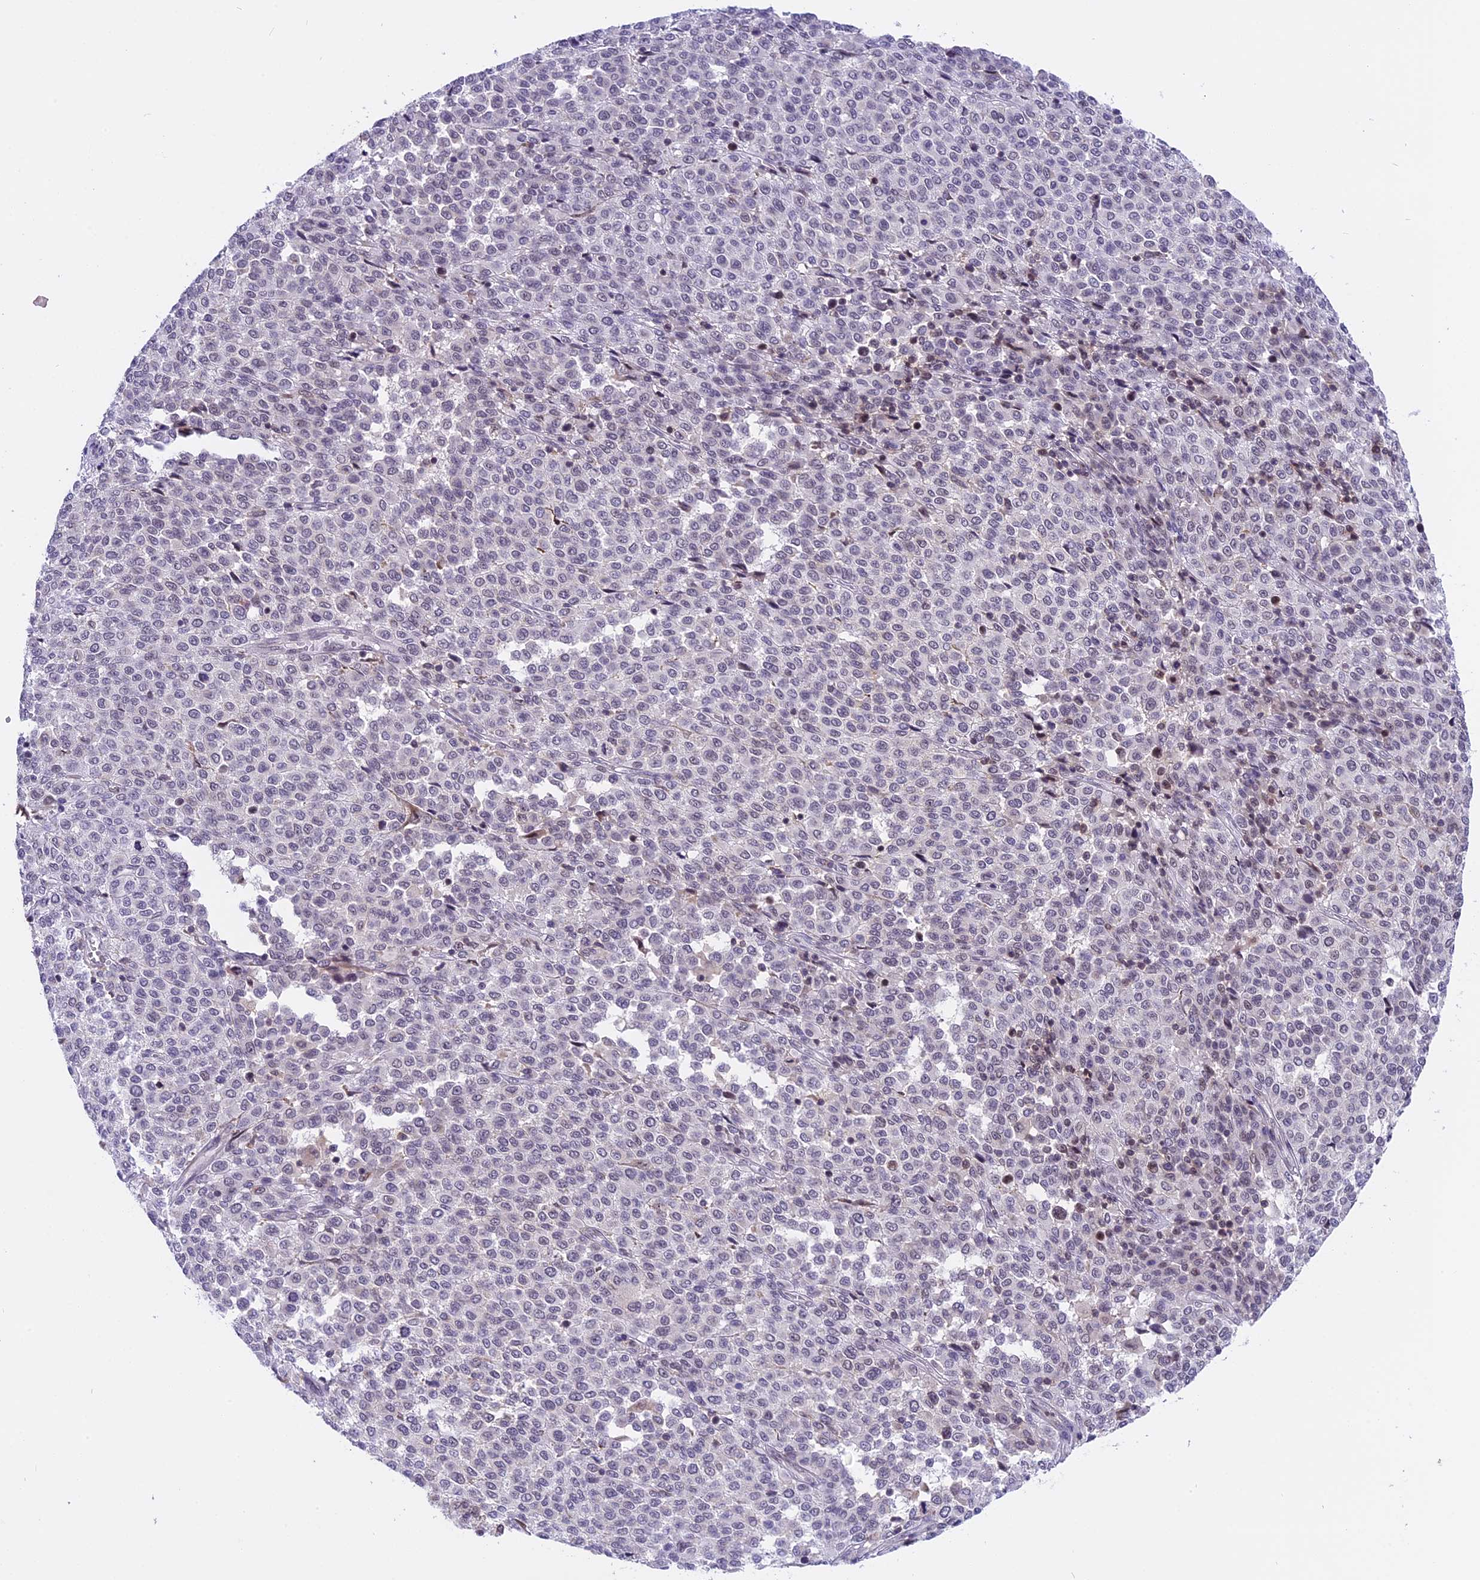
{"staining": {"intensity": "negative", "quantity": "none", "location": "none"}, "tissue": "melanoma", "cell_type": "Tumor cells", "image_type": "cancer", "snomed": [{"axis": "morphology", "description": "Malignant melanoma, Metastatic site"}, {"axis": "topography", "description": "Pancreas"}], "caption": "This is a histopathology image of immunohistochemistry (IHC) staining of malignant melanoma (metastatic site), which shows no staining in tumor cells.", "gene": "TADA3", "patient": {"sex": "female", "age": 30}}